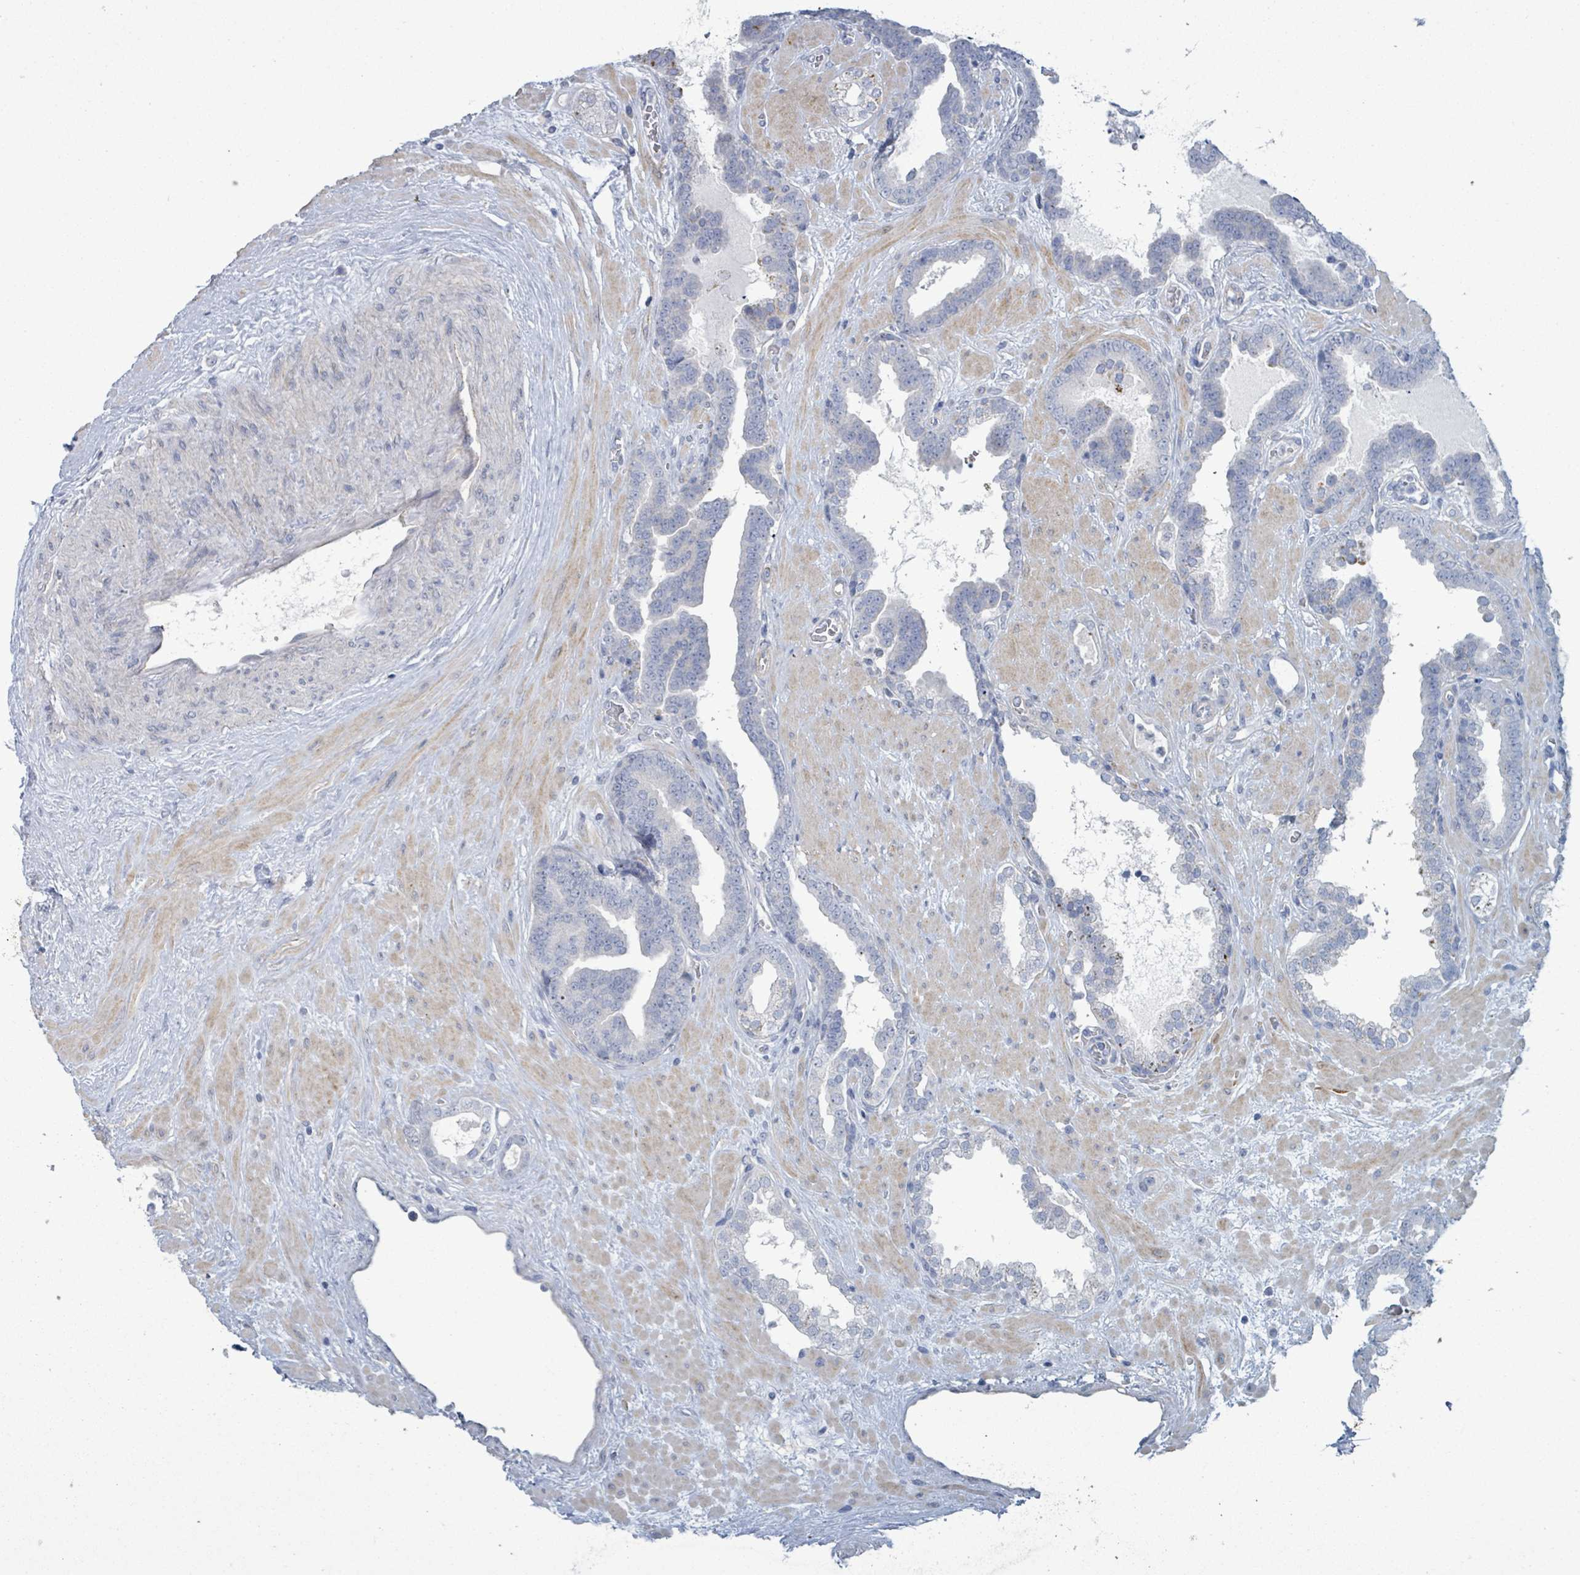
{"staining": {"intensity": "negative", "quantity": "none", "location": "none"}, "tissue": "prostate cancer", "cell_type": "Tumor cells", "image_type": "cancer", "snomed": [{"axis": "morphology", "description": "Adenocarcinoma, Low grade"}, {"axis": "topography", "description": "Prostate"}], "caption": "Human prostate adenocarcinoma (low-grade) stained for a protein using immunohistochemistry (IHC) displays no positivity in tumor cells.", "gene": "PKLR", "patient": {"sex": "male", "age": 63}}